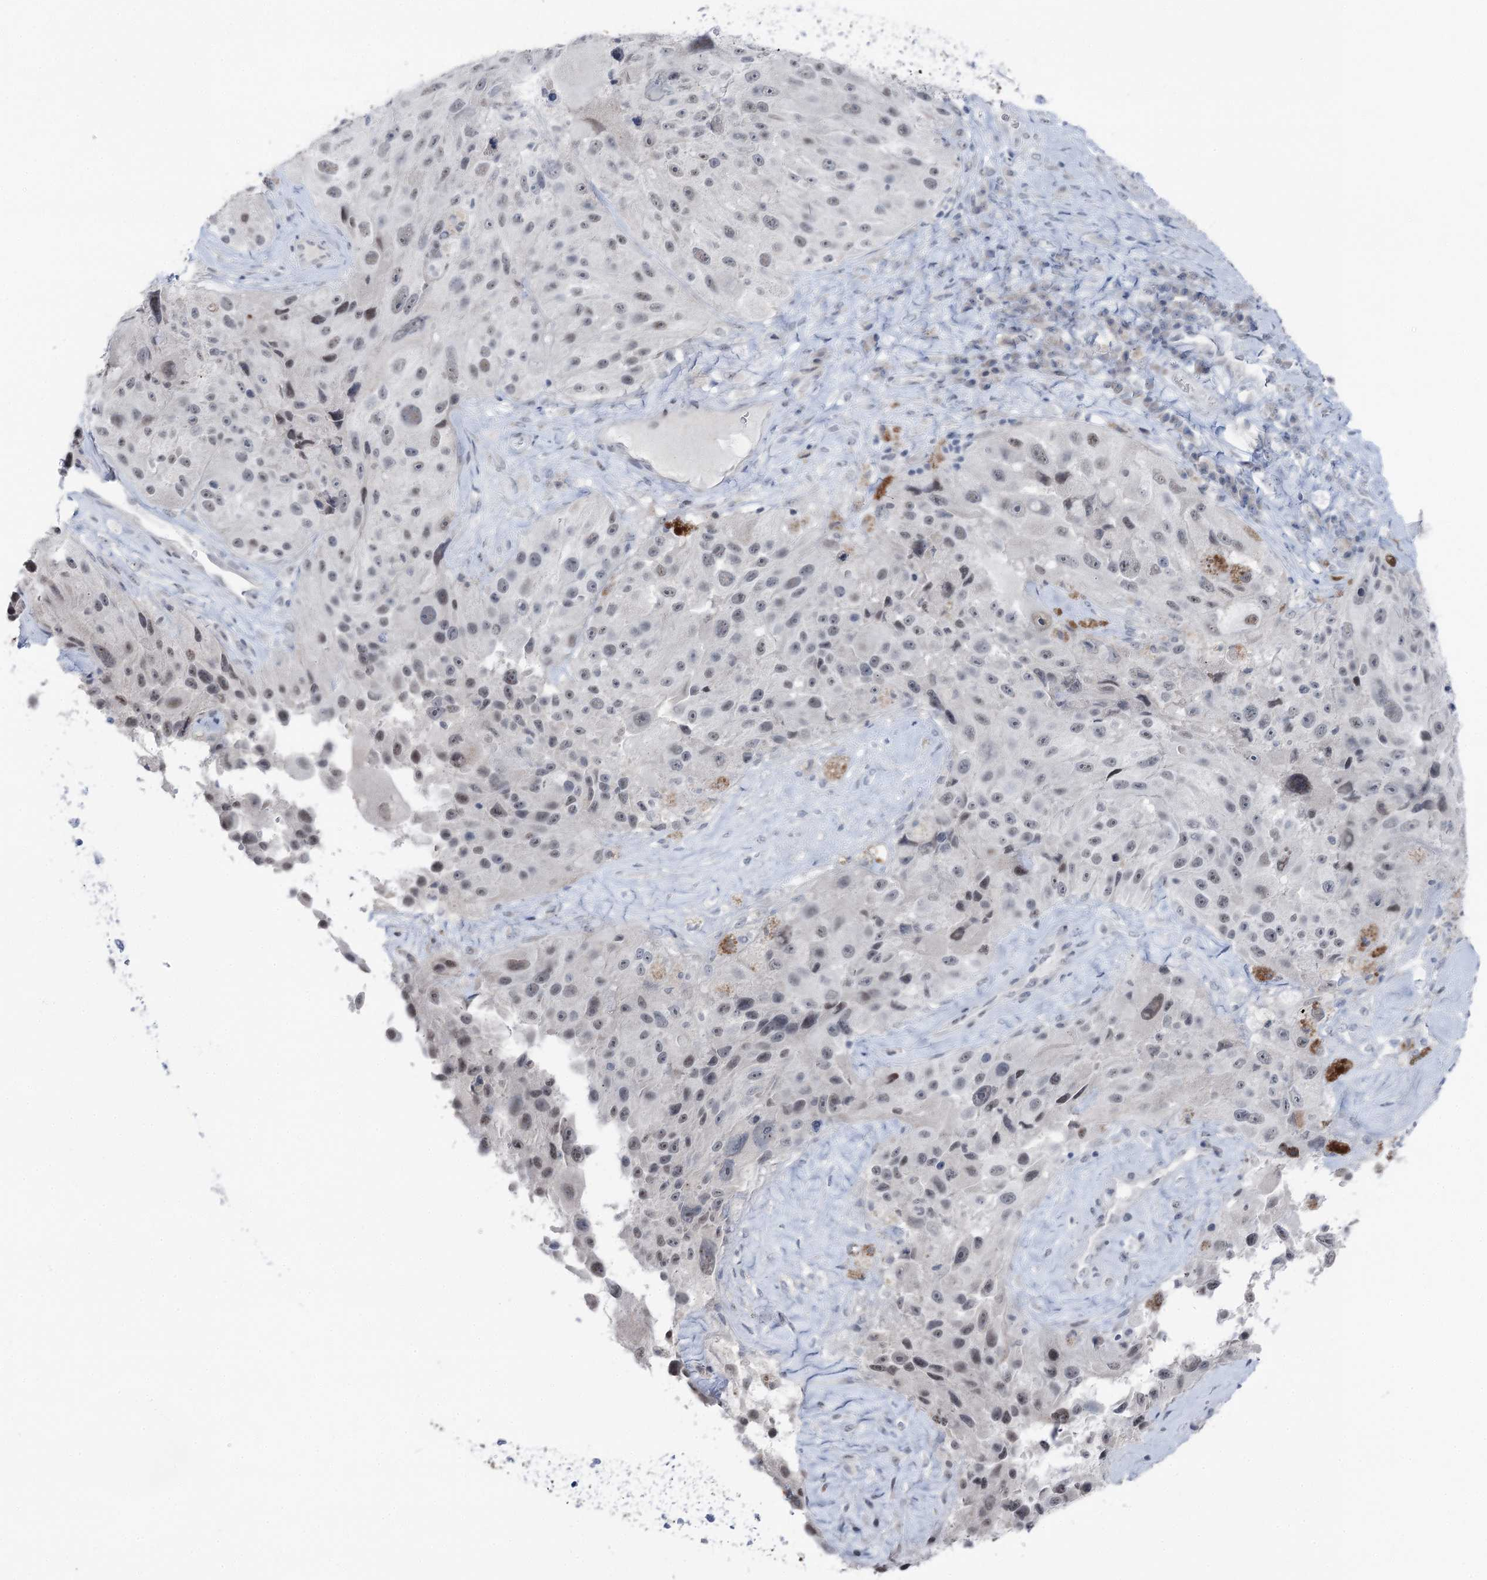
{"staining": {"intensity": "negative", "quantity": "none", "location": "none"}, "tissue": "melanoma", "cell_type": "Tumor cells", "image_type": "cancer", "snomed": [{"axis": "morphology", "description": "Malignant melanoma, Metastatic site"}, {"axis": "topography", "description": "Lymph node"}], "caption": "Human malignant melanoma (metastatic site) stained for a protein using immunohistochemistry shows no staining in tumor cells.", "gene": "STEEP1", "patient": {"sex": "male", "age": 62}}